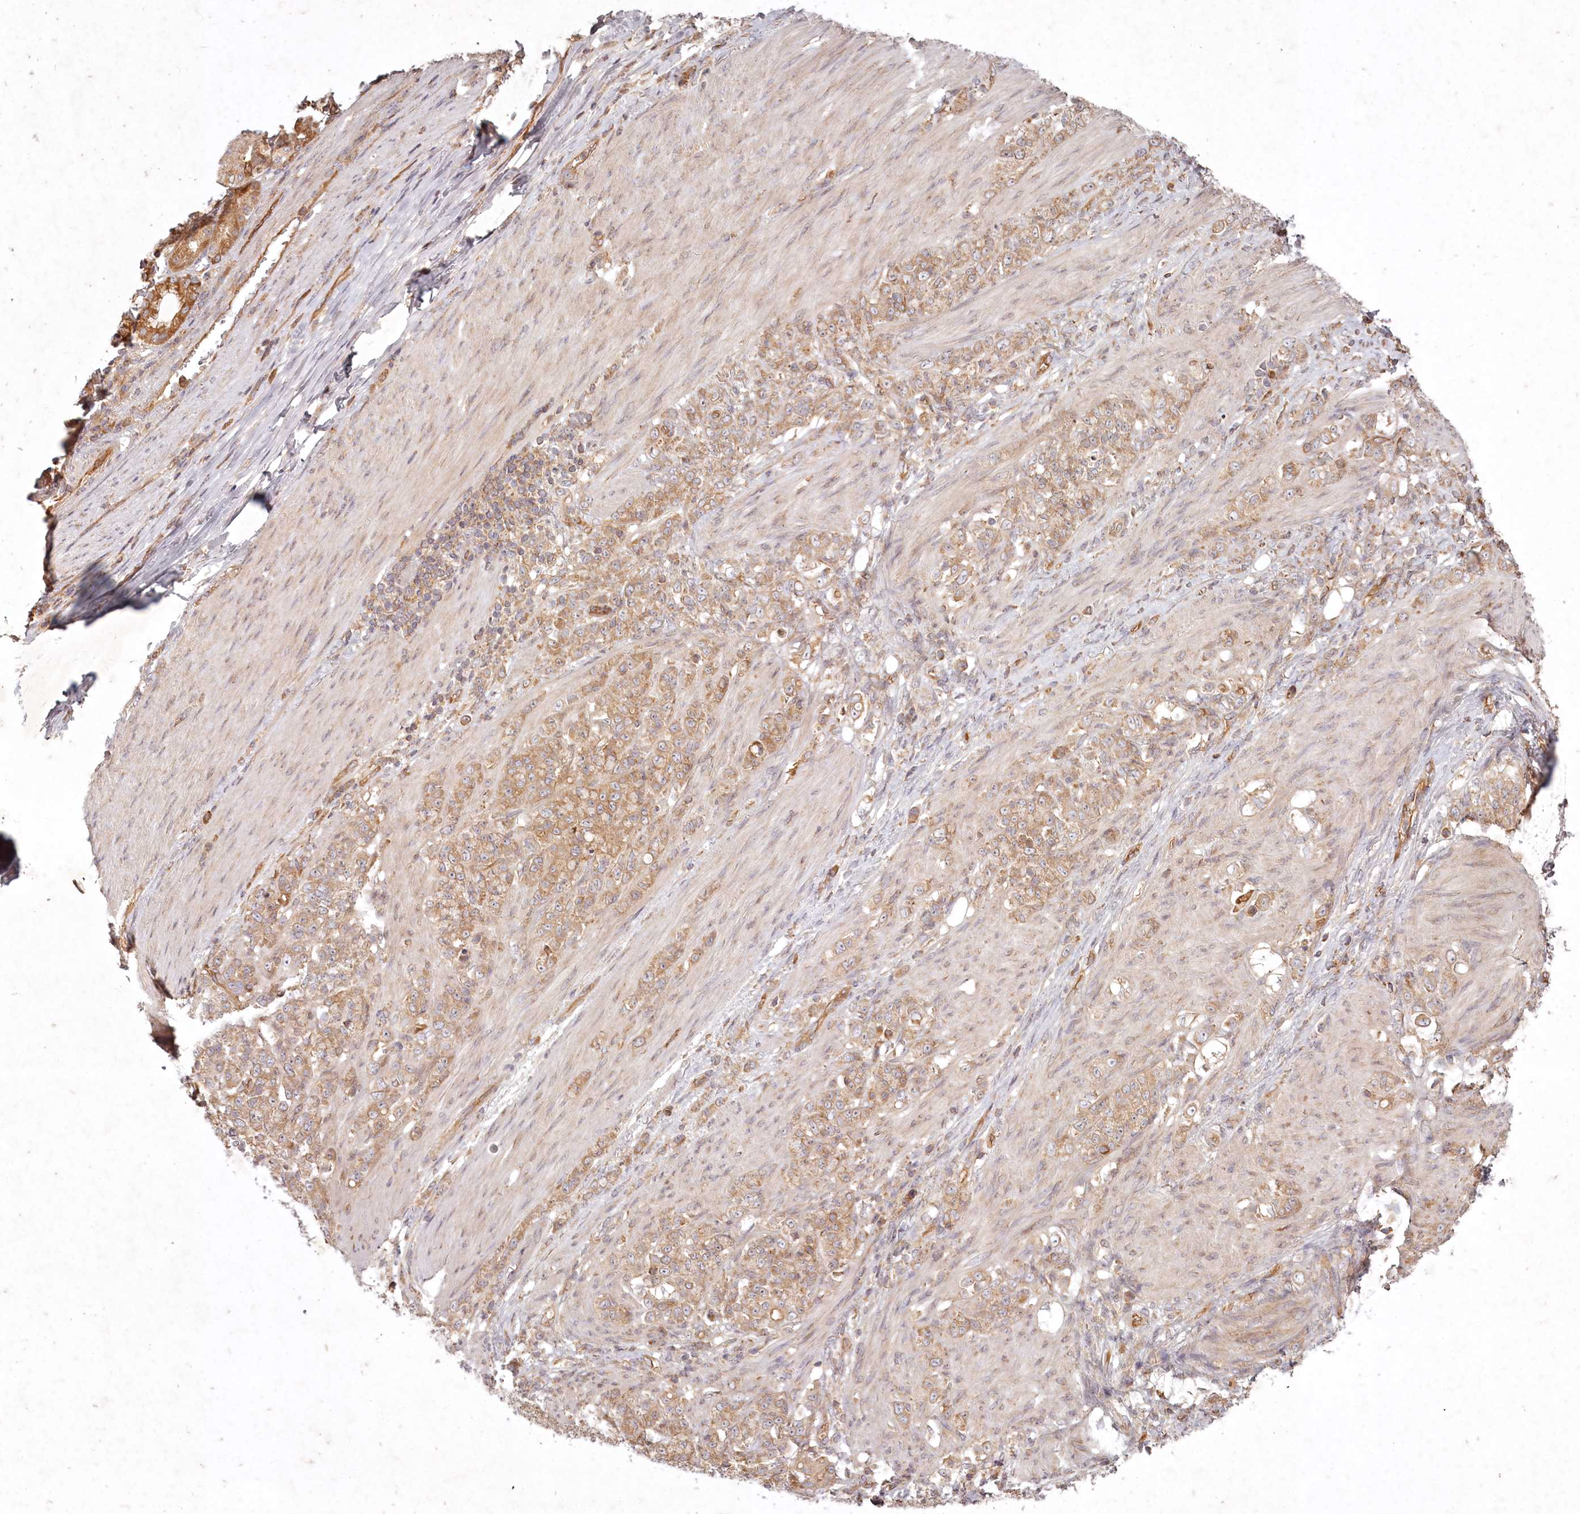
{"staining": {"intensity": "moderate", "quantity": ">75%", "location": "cytoplasmic/membranous"}, "tissue": "stomach cancer", "cell_type": "Tumor cells", "image_type": "cancer", "snomed": [{"axis": "morphology", "description": "Adenocarcinoma, NOS"}, {"axis": "topography", "description": "Stomach"}], "caption": "This is an image of immunohistochemistry staining of stomach cancer (adenocarcinoma), which shows moderate positivity in the cytoplasmic/membranous of tumor cells.", "gene": "TMIE", "patient": {"sex": "female", "age": 79}}